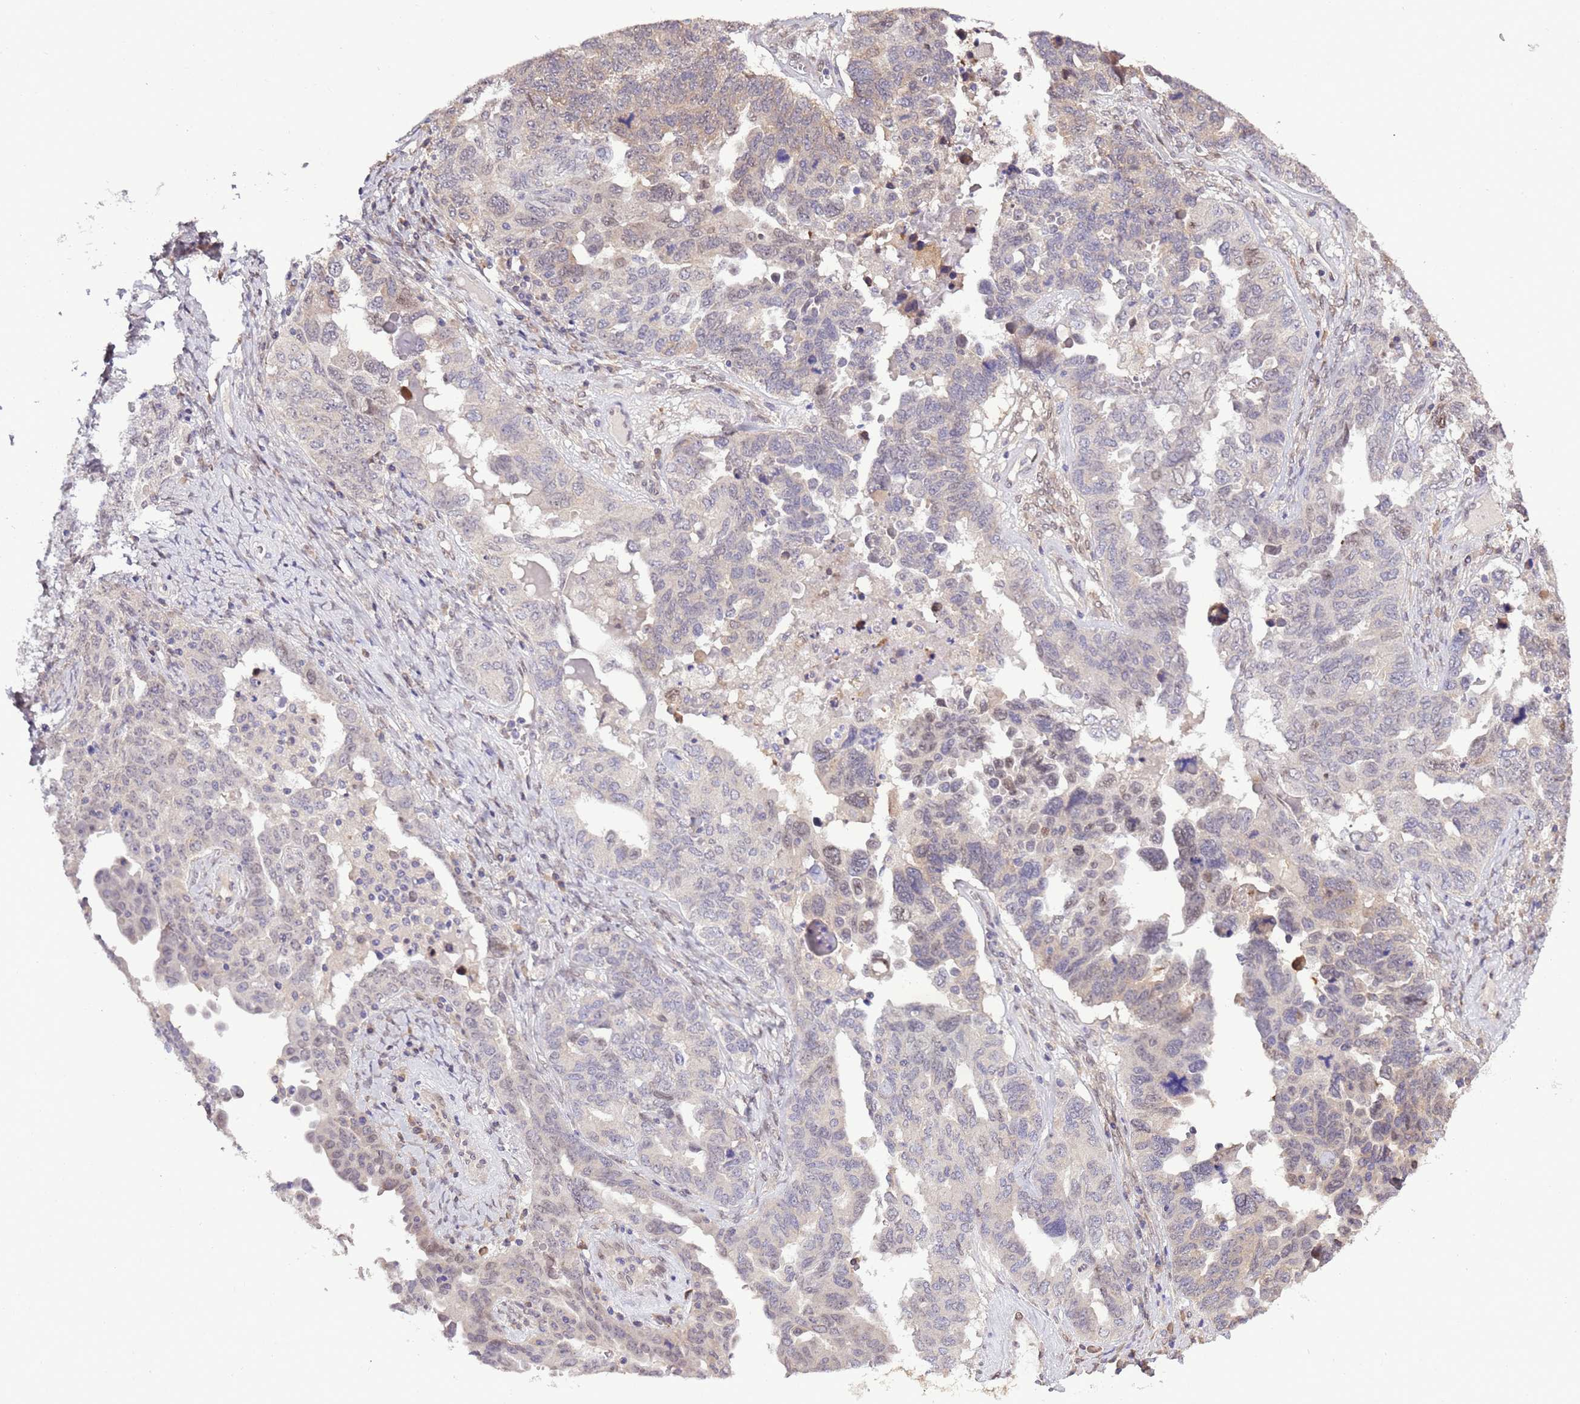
{"staining": {"intensity": "negative", "quantity": "none", "location": "none"}, "tissue": "ovarian cancer", "cell_type": "Tumor cells", "image_type": "cancer", "snomed": [{"axis": "morphology", "description": "Carcinoma, endometroid"}, {"axis": "topography", "description": "Ovary"}], "caption": "Immunohistochemistry (IHC) micrograph of neoplastic tissue: human ovarian cancer stained with DAB (3,3'-diaminobenzidine) displays no significant protein expression in tumor cells.", "gene": "ZNF665", "patient": {"sex": "female", "age": 62}}